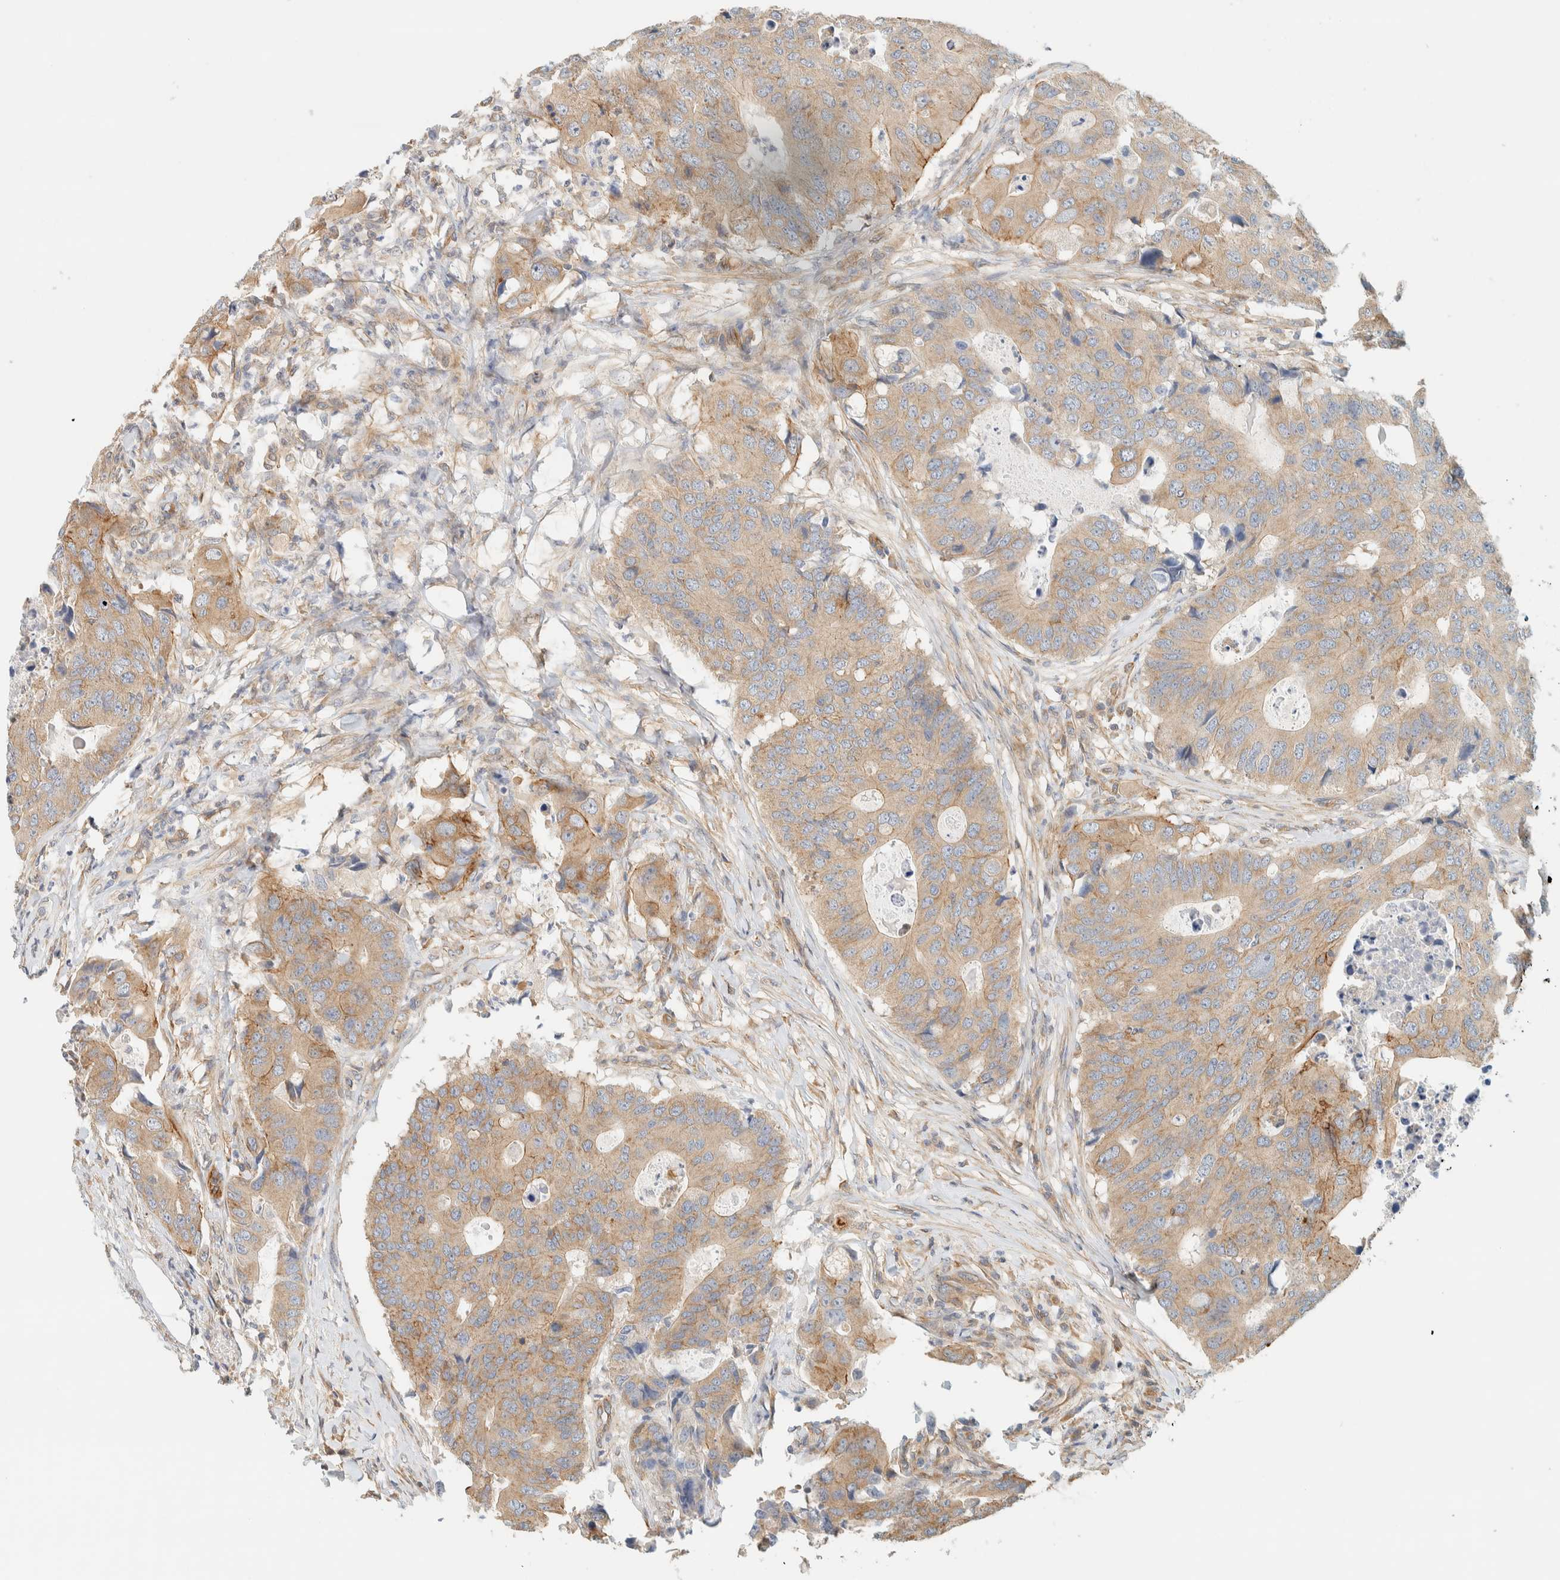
{"staining": {"intensity": "weak", "quantity": ">75%", "location": "cytoplasmic/membranous"}, "tissue": "colorectal cancer", "cell_type": "Tumor cells", "image_type": "cancer", "snomed": [{"axis": "morphology", "description": "Adenocarcinoma, NOS"}, {"axis": "topography", "description": "Colon"}], "caption": "Weak cytoplasmic/membranous expression is seen in approximately >75% of tumor cells in colorectal adenocarcinoma.", "gene": "LIMA1", "patient": {"sex": "male", "age": 71}}